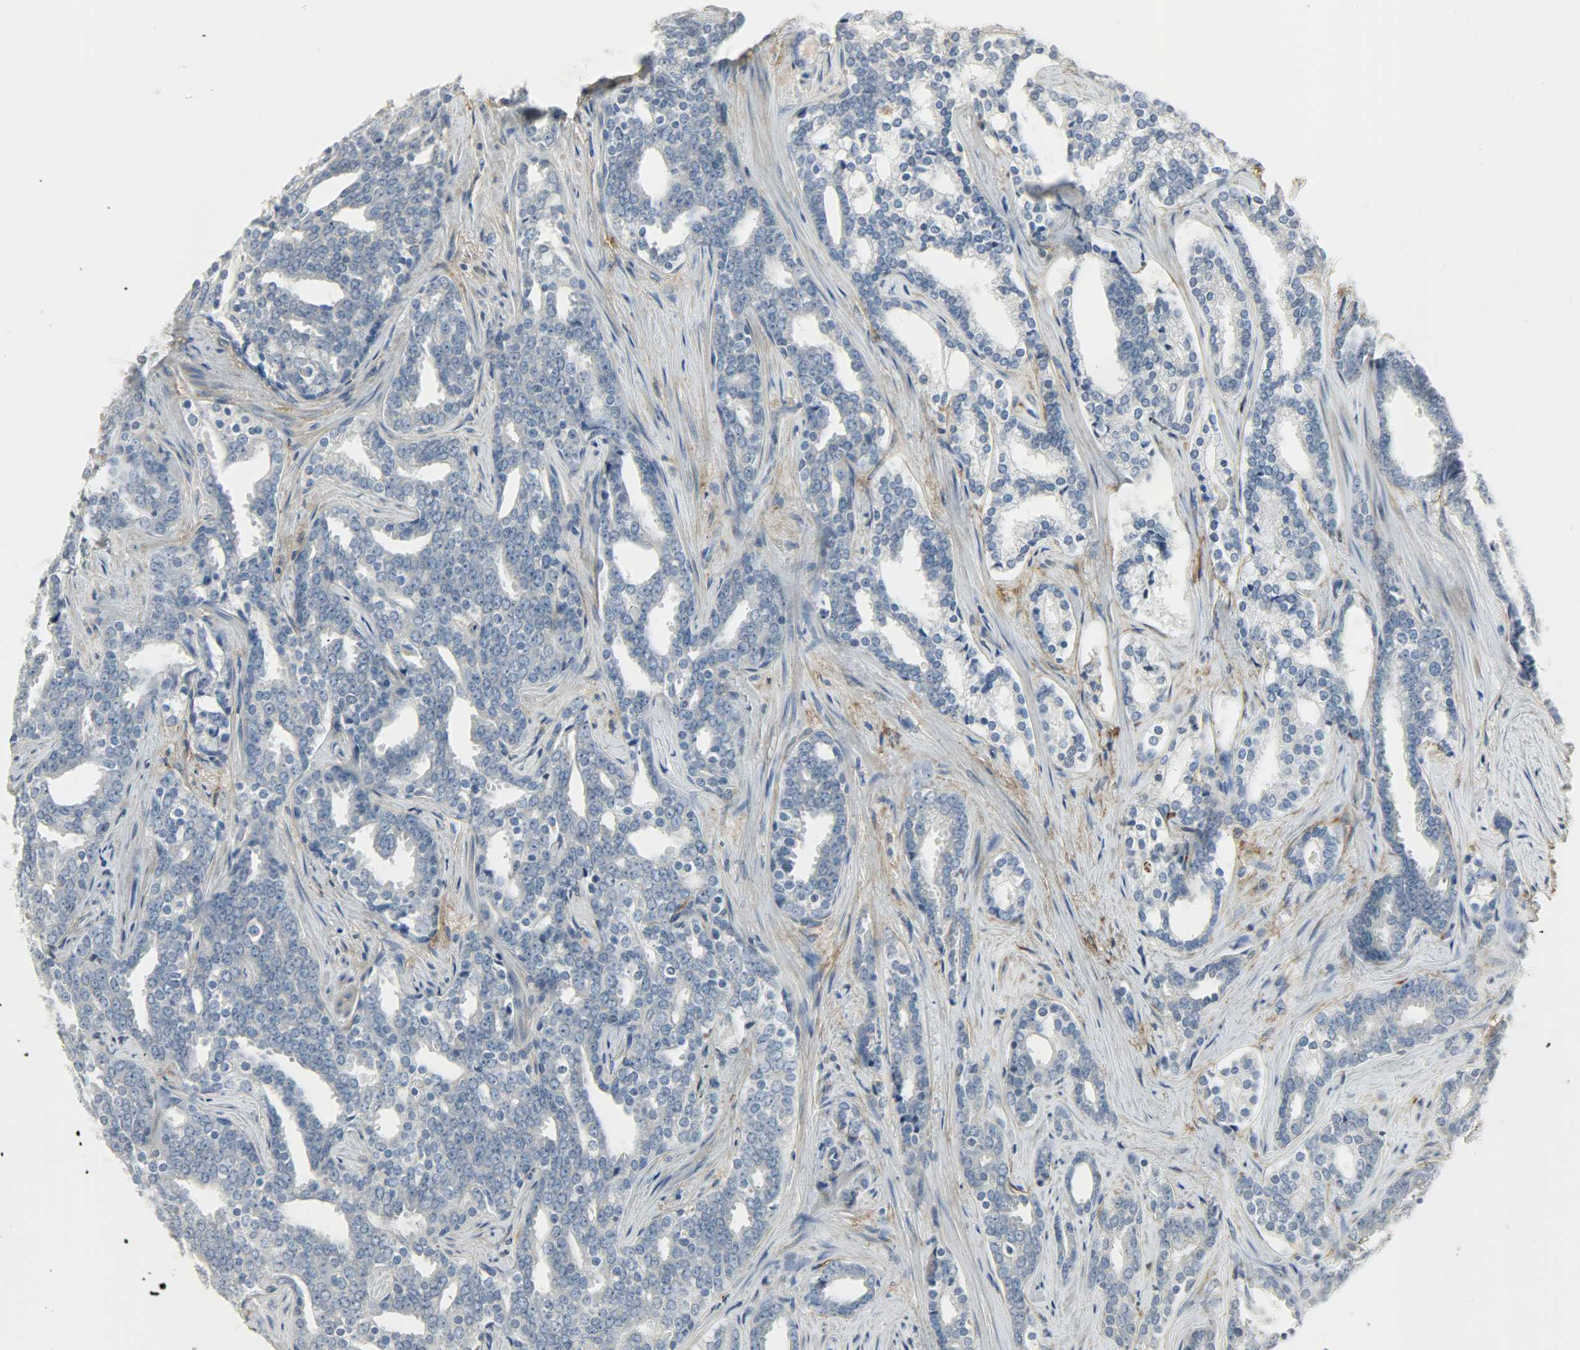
{"staining": {"intensity": "negative", "quantity": "none", "location": "none"}, "tissue": "prostate cancer", "cell_type": "Tumor cells", "image_type": "cancer", "snomed": [{"axis": "morphology", "description": "Adenocarcinoma, High grade"}, {"axis": "topography", "description": "Prostate"}], "caption": "The immunohistochemistry micrograph has no significant positivity in tumor cells of prostate cancer tissue.", "gene": "ENPEP", "patient": {"sex": "male", "age": 67}}